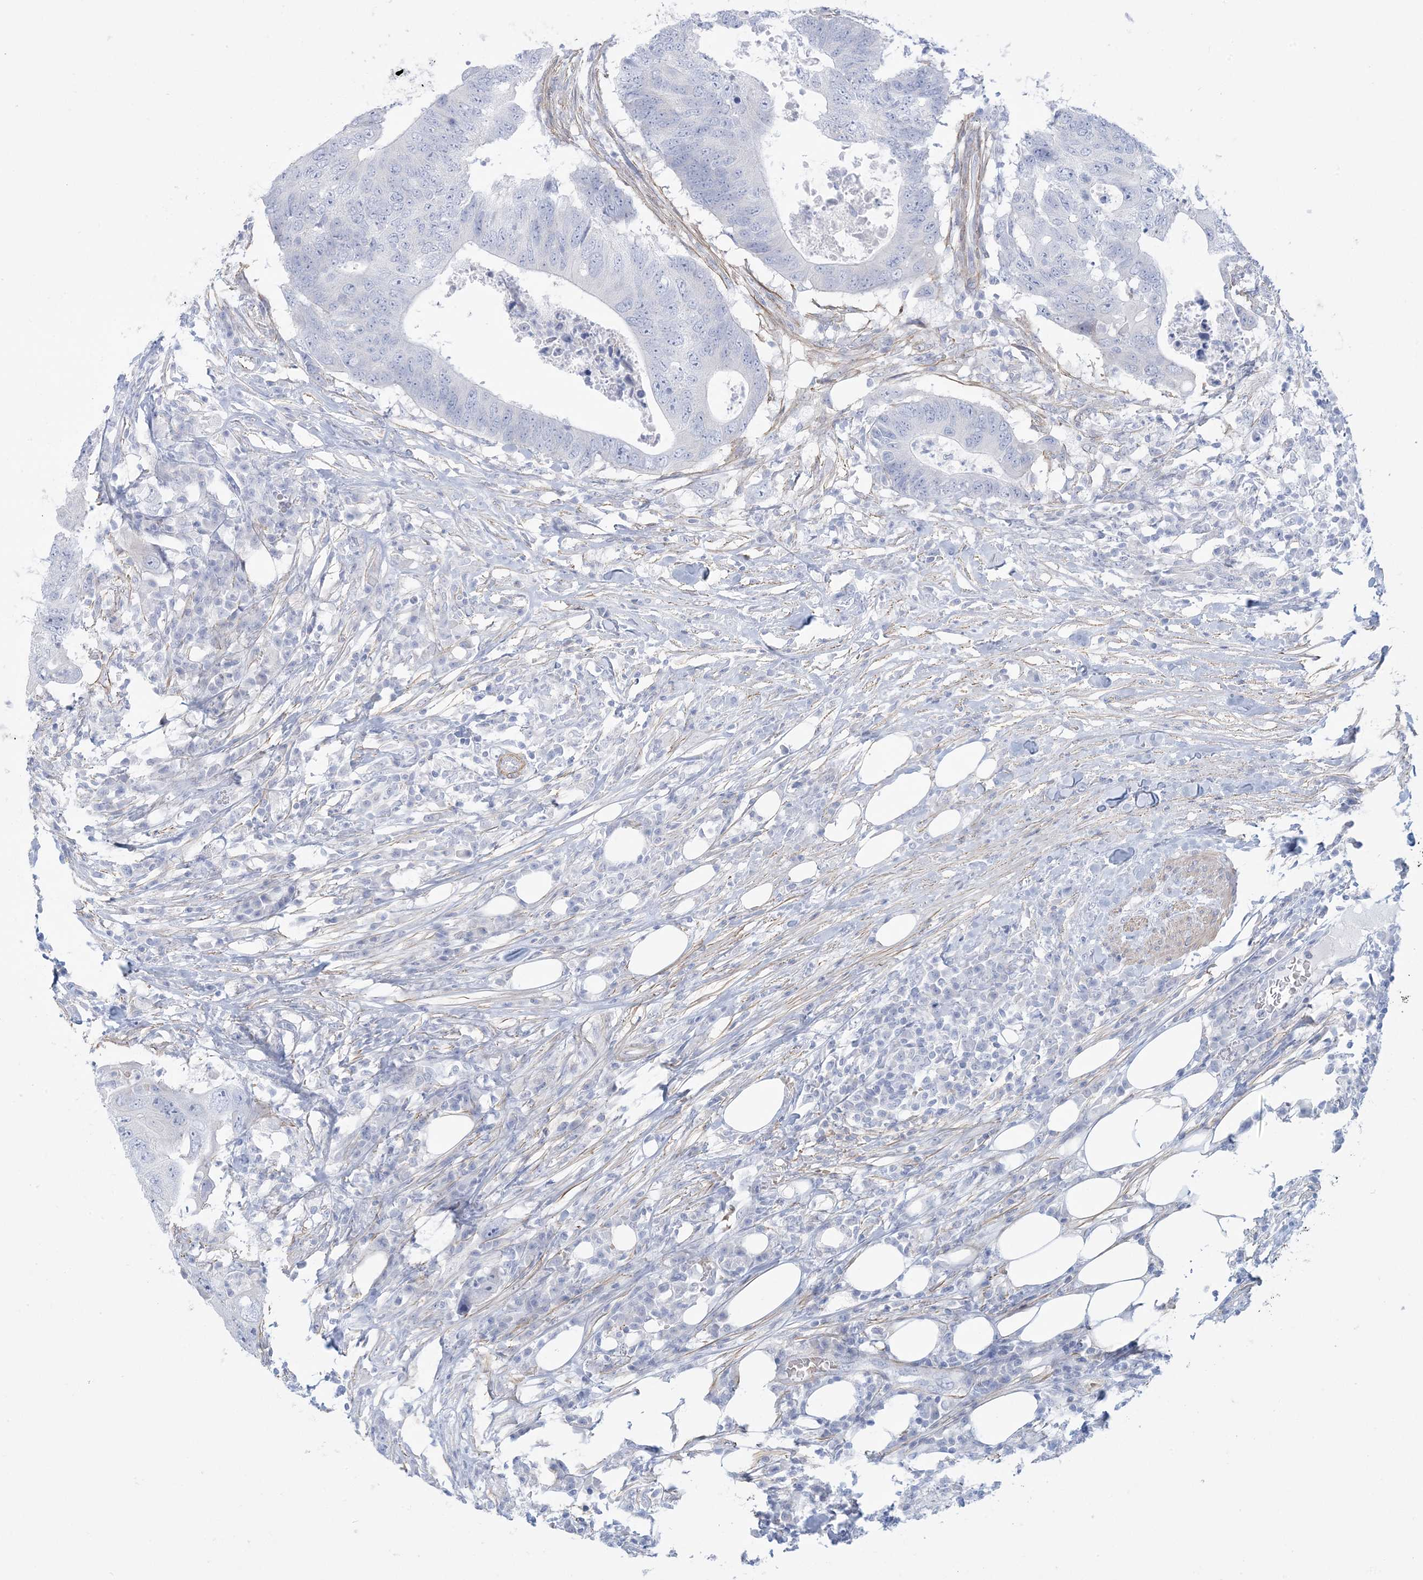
{"staining": {"intensity": "negative", "quantity": "none", "location": "none"}, "tissue": "colorectal cancer", "cell_type": "Tumor cells", "image_type": "cancer", "snomed": [{"axis": "morphology", "description": "Adenocarcinoma, NOS"}, {"axis": "topography", "description": "Colon"}], "caption": "This is an IHC micrograph of colorectal cancer (adenocarcinoma). There is no positivity in tumor cells.", "gene": "AGXT", "patient": {"sex": "male", "age": 71}}